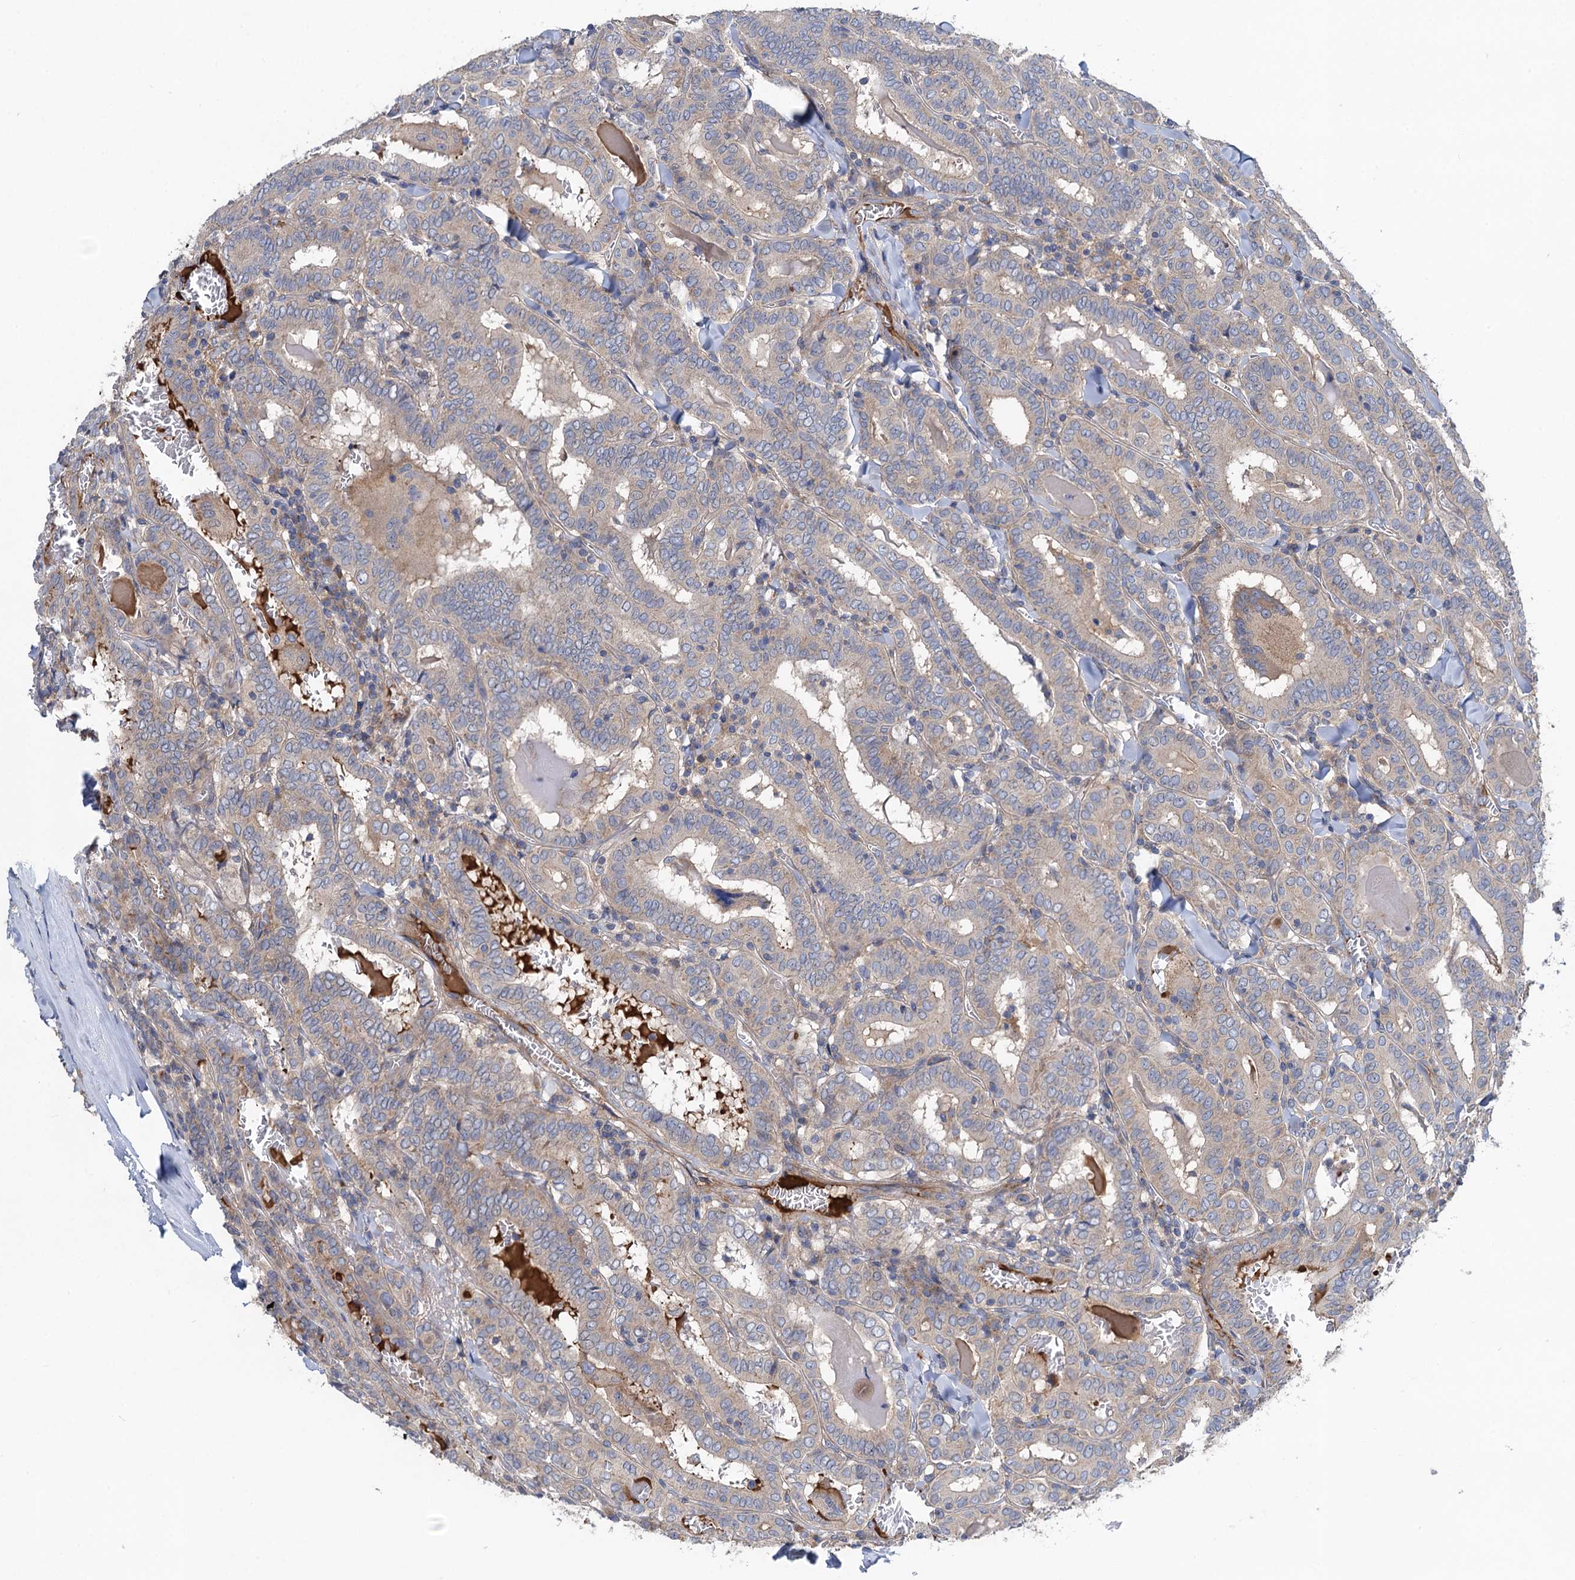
{"staining": {"intensity": "weak", "quantity": "25%-75%", "location": "cytoplasmic/membranous"}, "tissue": "thyroid cancer", "cell_type": "Tumor cells", "image_type": "cancer", "snomed": [{"axis": "morphology", "description": "Papillary adenocarcinoma, NOS"}, {"axis": "topography", "description": "Thyroid gland"}], "caption": "Papillary adenocarcinoma (thyroid) stained with immunohistochemistry (IHC) reveals weak cytoplasmic/membranous staining in about 25%-75% of tumor cells.", "gene": "SNAP29", "patient": {"sex": "female", "age": 72}}